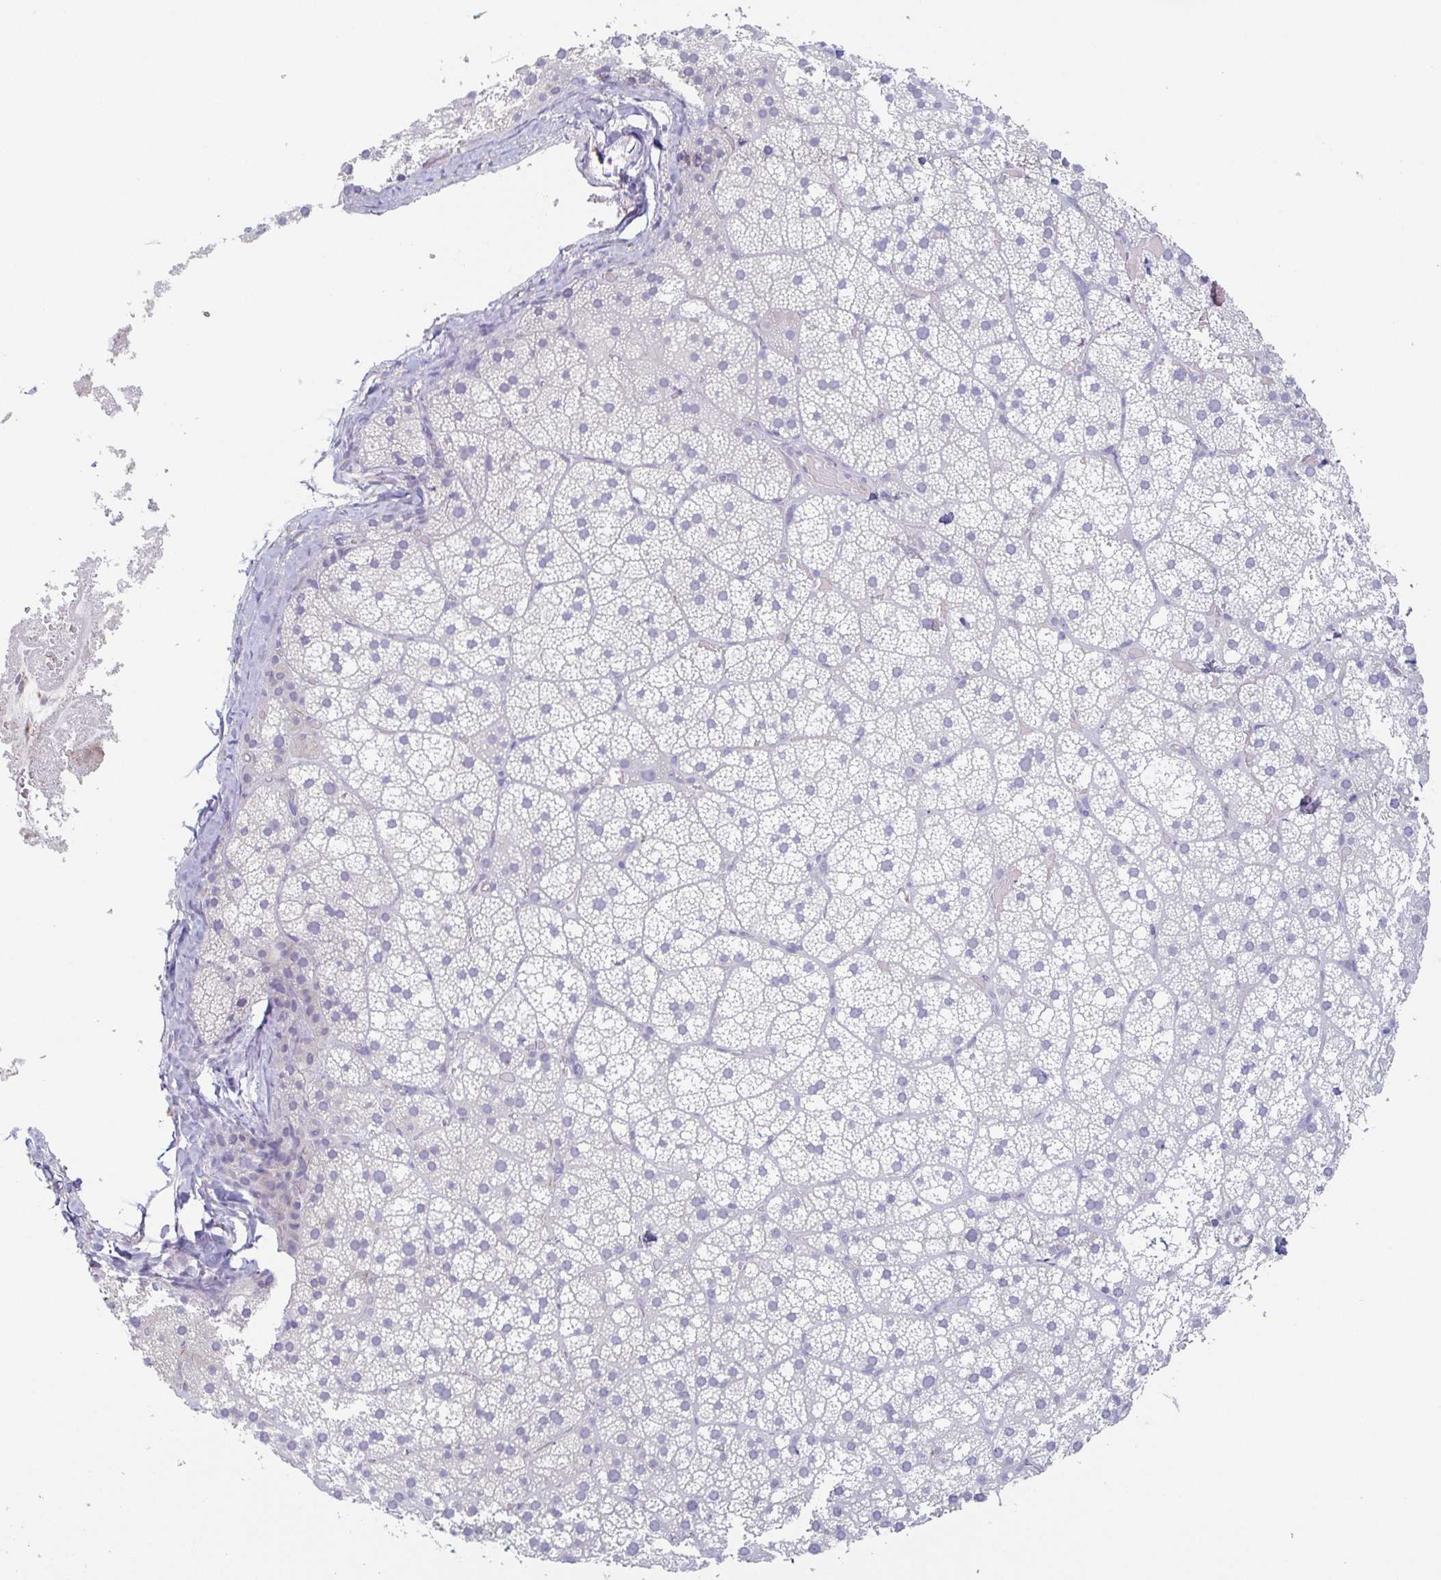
{"staining": {"intensity": "negative", "quantity": "none", "location": "none"}, "tissue": "adrenal gland", "cell_type": "Glandular cells", "image_type": "normal", "snomed": [{"axis": "morphology", "description": "Normal tissue, NOS"}, {"axis": "topography", "description": "Adrenal gland"}], "caption": "The photomicrograph displays no staining of glandular cells in normal adrenal gland.", "gene": "COL17A1", "patient": {"sex": "male", "age": 53}}